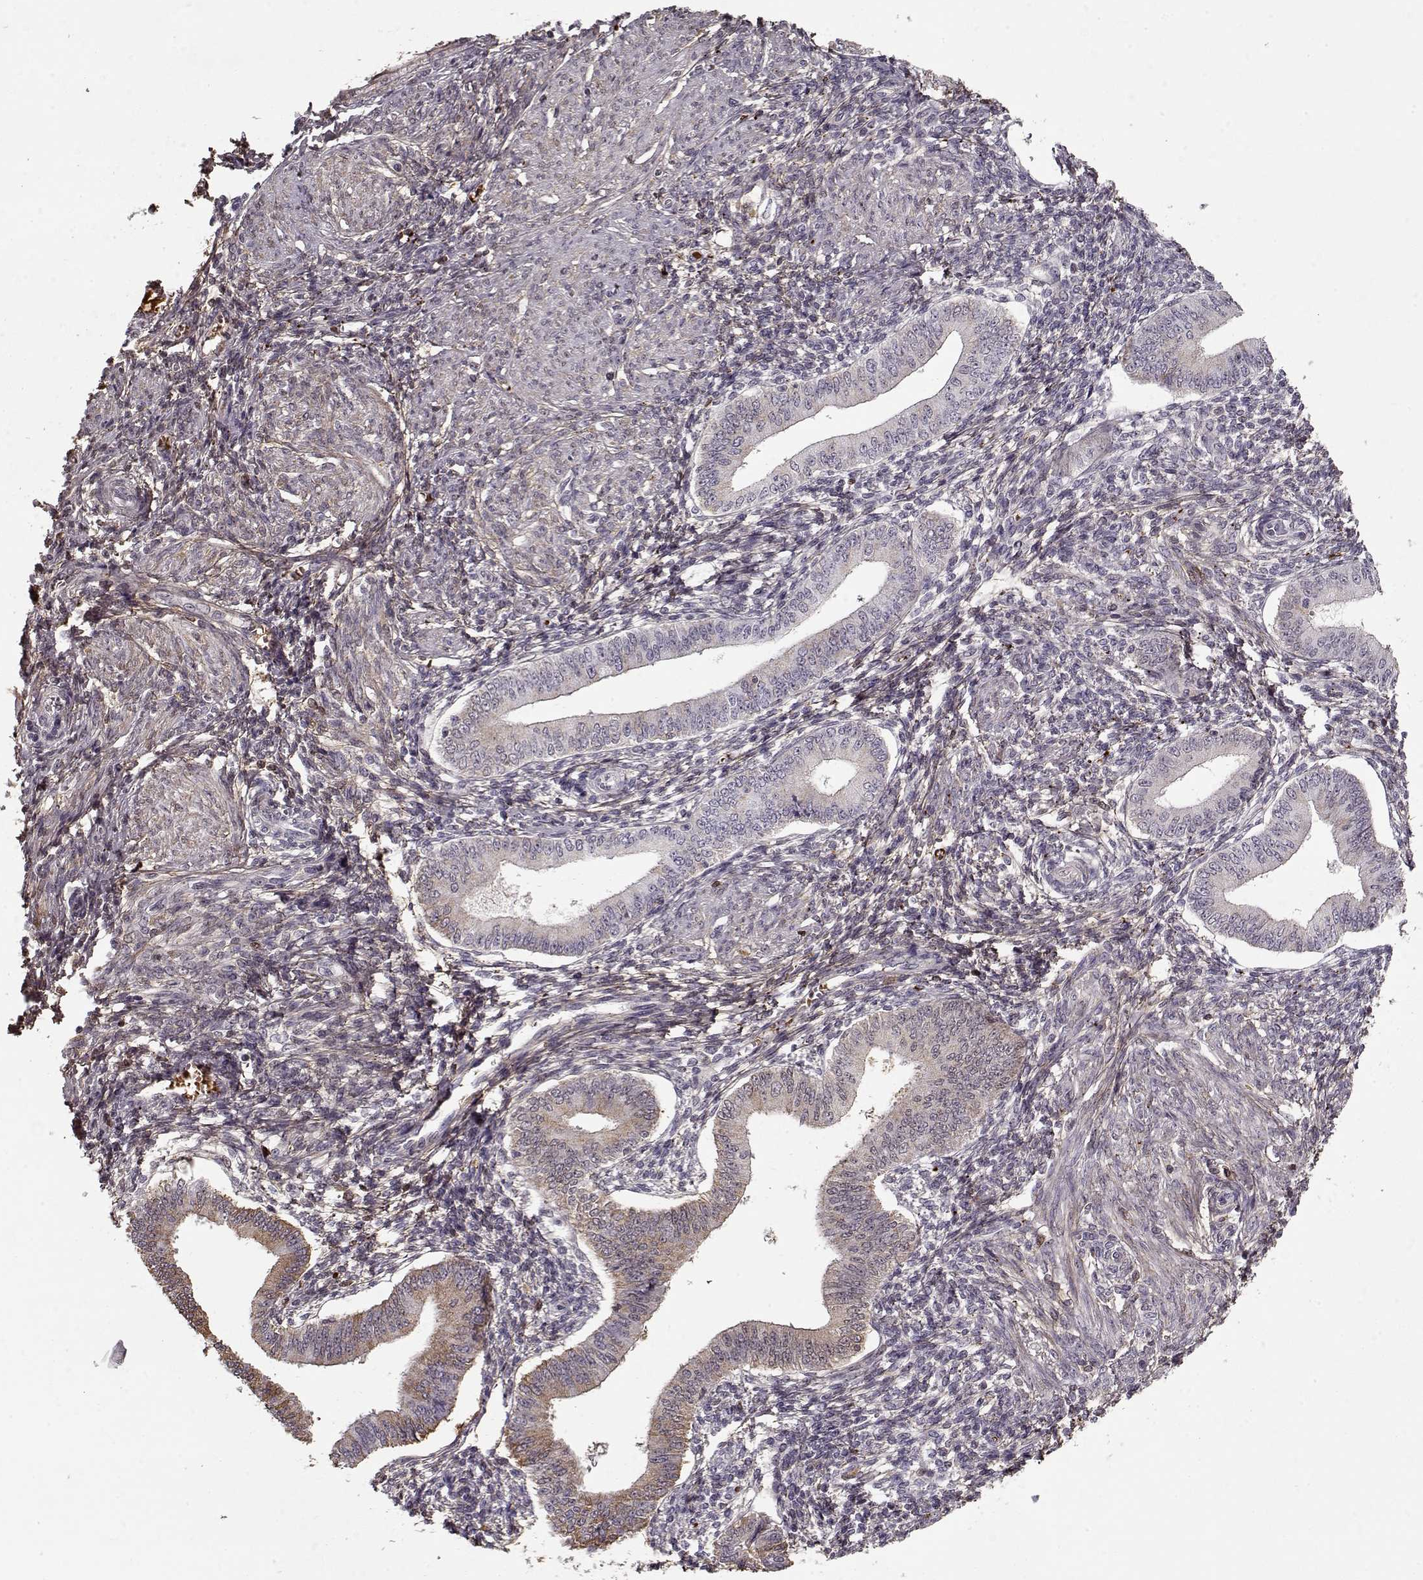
{"staining": {"intensity": "weak", "quantity": "<25%", "location": "cytoplasmic/membranous"}, "tissue": "endometrium", "cell_type": "Cells in endometrial stroma", "image_type": "normal", "snomed": [{"axis": "morphology", "description": "Normal tissue, NOS"}, {"axis": "topography", "description": "Endometrium"}], "caption": "DAB immunohistochemical staining of normal human endometrium displays no significant positivity in cells in endometrial stroma.", "gene": "LUM", "patient": {"sex": "female", "age": 42}}